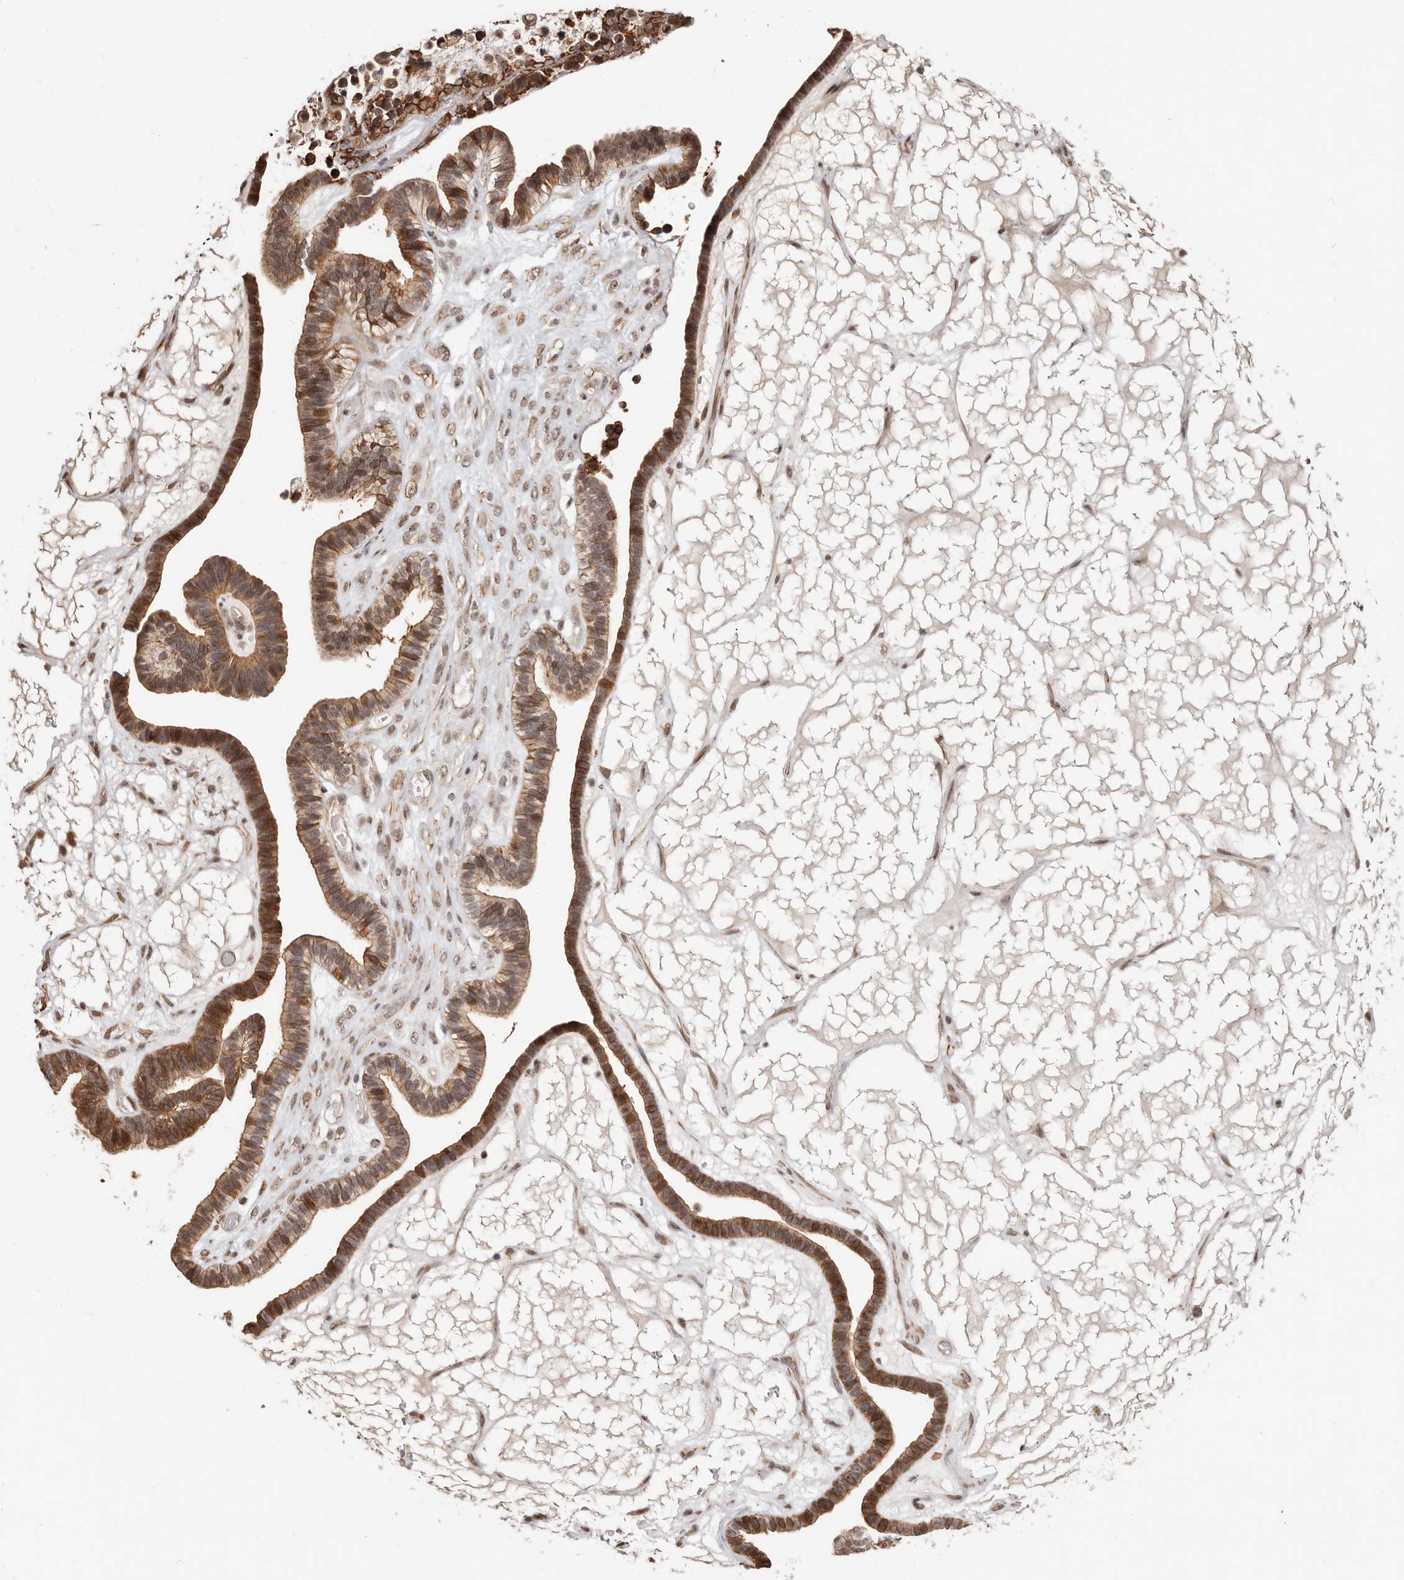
{"staining": {"intensity": "moderate", "quantity": ">75%", "location": "cytoplasmic/membranous,nuclear"}, "tissue": "ovarian cancer", "cell_type": "Tumor cells", "image_type": "cancer", "snomed": [{"axis": "morphology", "description": "Cystadenocarcinoma, serous, NOS"}, {"axis": "topography", "description": "Ovary"}], "caption": "Ovarian serous cystadenocarcinoma stained for a protein (brown) exhibits moderate cytoplasmic/membranous and nuclear positive expression in approximately >75% of tumor cells.", "gene": "TRIP13", "patient": {"sex": "female", "age": 56}}